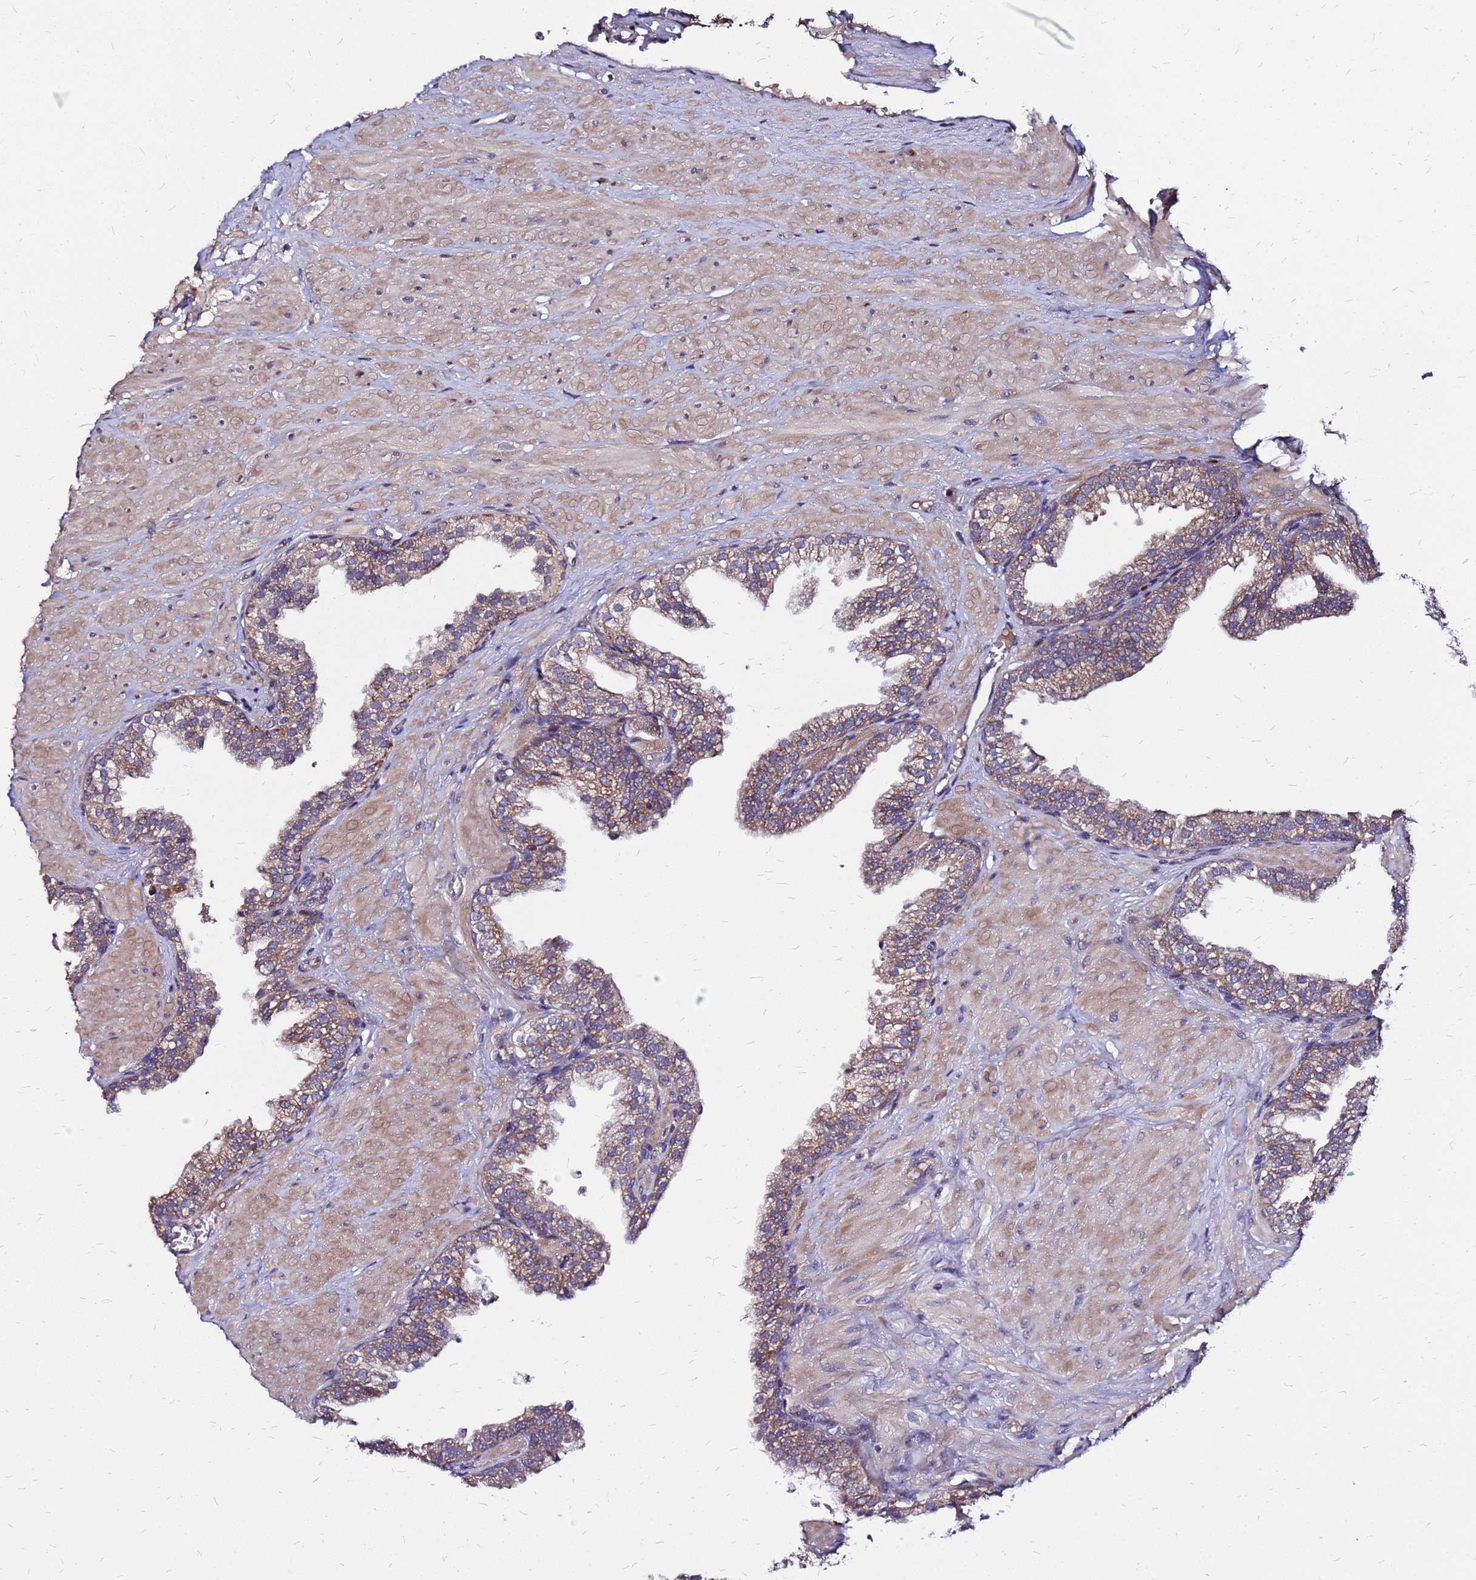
{"staining": {"intensity": "moderate", "quantity": "25%-75%", "location": "cytoplasmic/membranous"}, "tissue": "prostate", "cell_type": "Glandular cells", "image_type": "normal", "snomed": [{"axis": "morphology", "description": "Normal tissue, NOS"}, {"axis": "topography", "description": "Prostate"}, {"axis": "topography", "description": "Peripheral nerve tissue"}], "caption": "Immunohistochemical staining of unremarkable prostate shows moderate cytoplasmic/membranous protein positivity in about 25%-75% of glandular cells. The staining was performed using DAB (3,3'-diaminobenzidine), with brown indicating positive protein expression. Nuclei are stained blue with hematoxylin.", "gene": "ARHGEF35", "patient": {"sex": "male", "age": 55}}